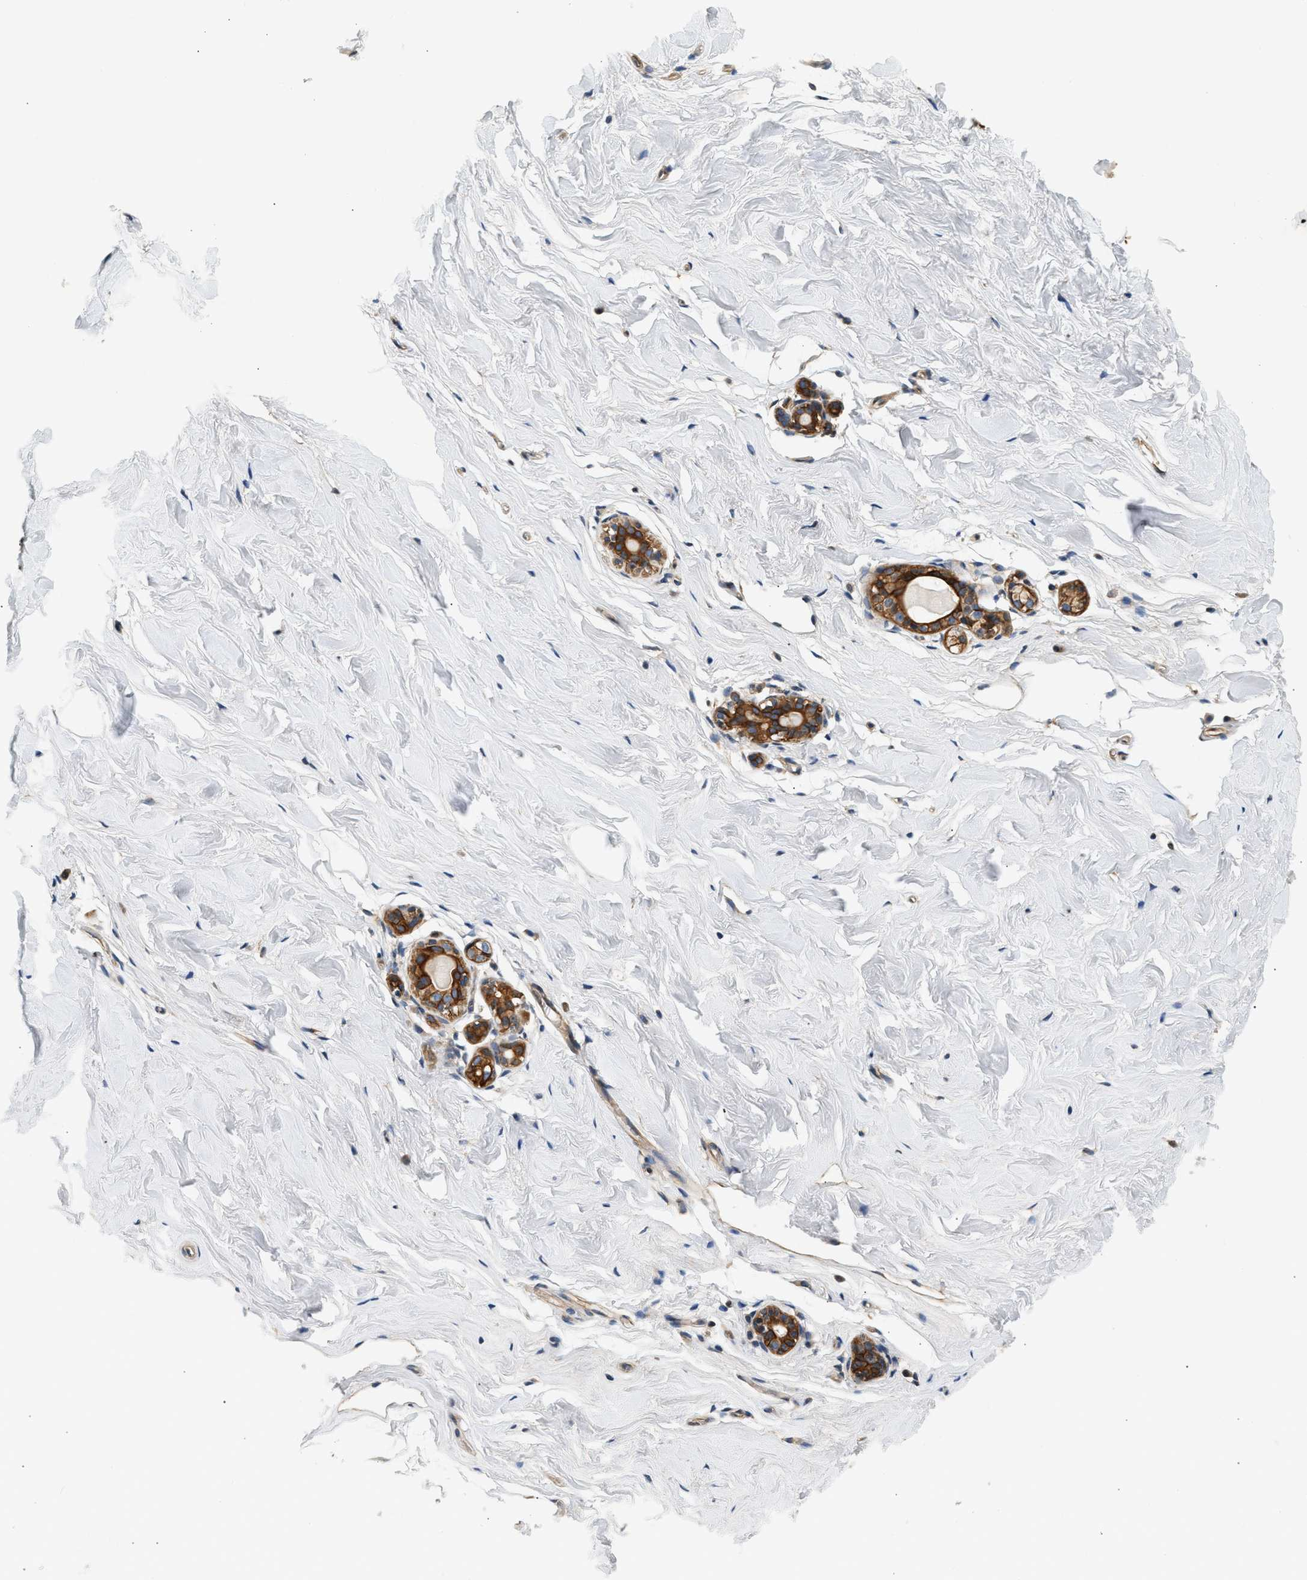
{"staining": {"intensity": "weak", "quantity": ">75%", "location": "cytoplasmic/membranous"}, "tissue": "breast", "cell_type": "Adipocytes", "image_type": "normal", "snomed": [{"axis": "morphology", "description": "Normal tissue, NOS"}, {"axis": "topography", "description": "Breast"}], "caption": "A brown stain labels weak cytoplasmic/membranous staining of a protein in adipocytes of unremarkable breast. The protein of interest is stained brown, and the nuclei are stained in blue (DAB IHC with brightfield microscopy, high magnification).", "gene": "WDR31", "patient": {"sex": "female", "age": 62}}